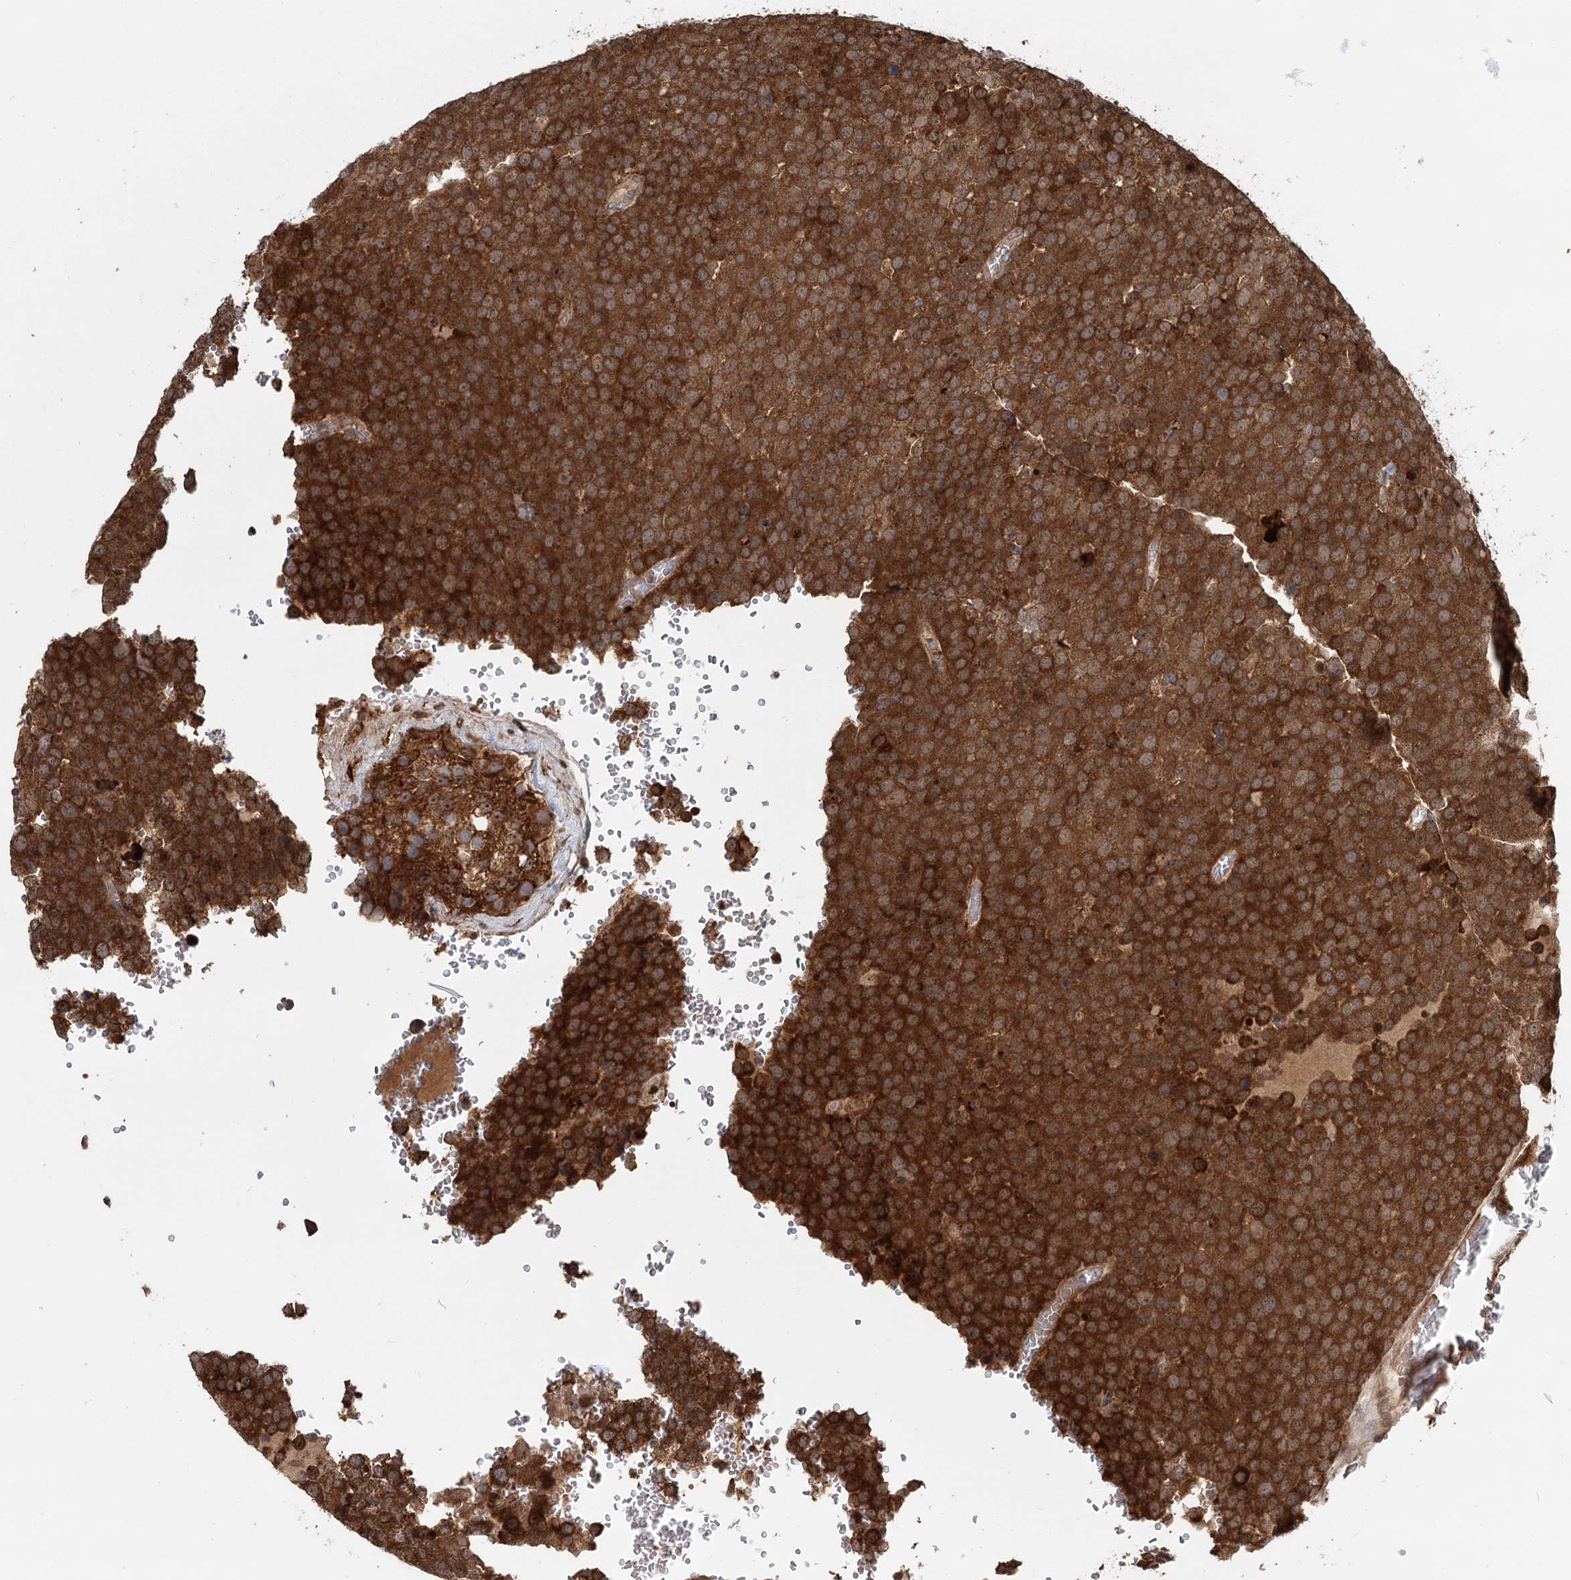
{"staining": {"intensity": "strong", "quantity": ">75%", "location": "cytoplasmic/membranous"}, "tissue": "testis cancer", "cell_type": "Tumor cells", "image_type": "cancer", "snomed": [{"axis": "morphology", "description": "Seminoma, NOS"}, {"axis": "topography", "description": "Testis"}], "caption": "Protein staining of testis cancer (seminoma) tissue exhibits strong cytoplasmic/membranous expression in approximately >75% of tumor cells. Nuclei are stained in blue.", "gene": "RNF111", "patient": {"sex": "male", "age": 71}}